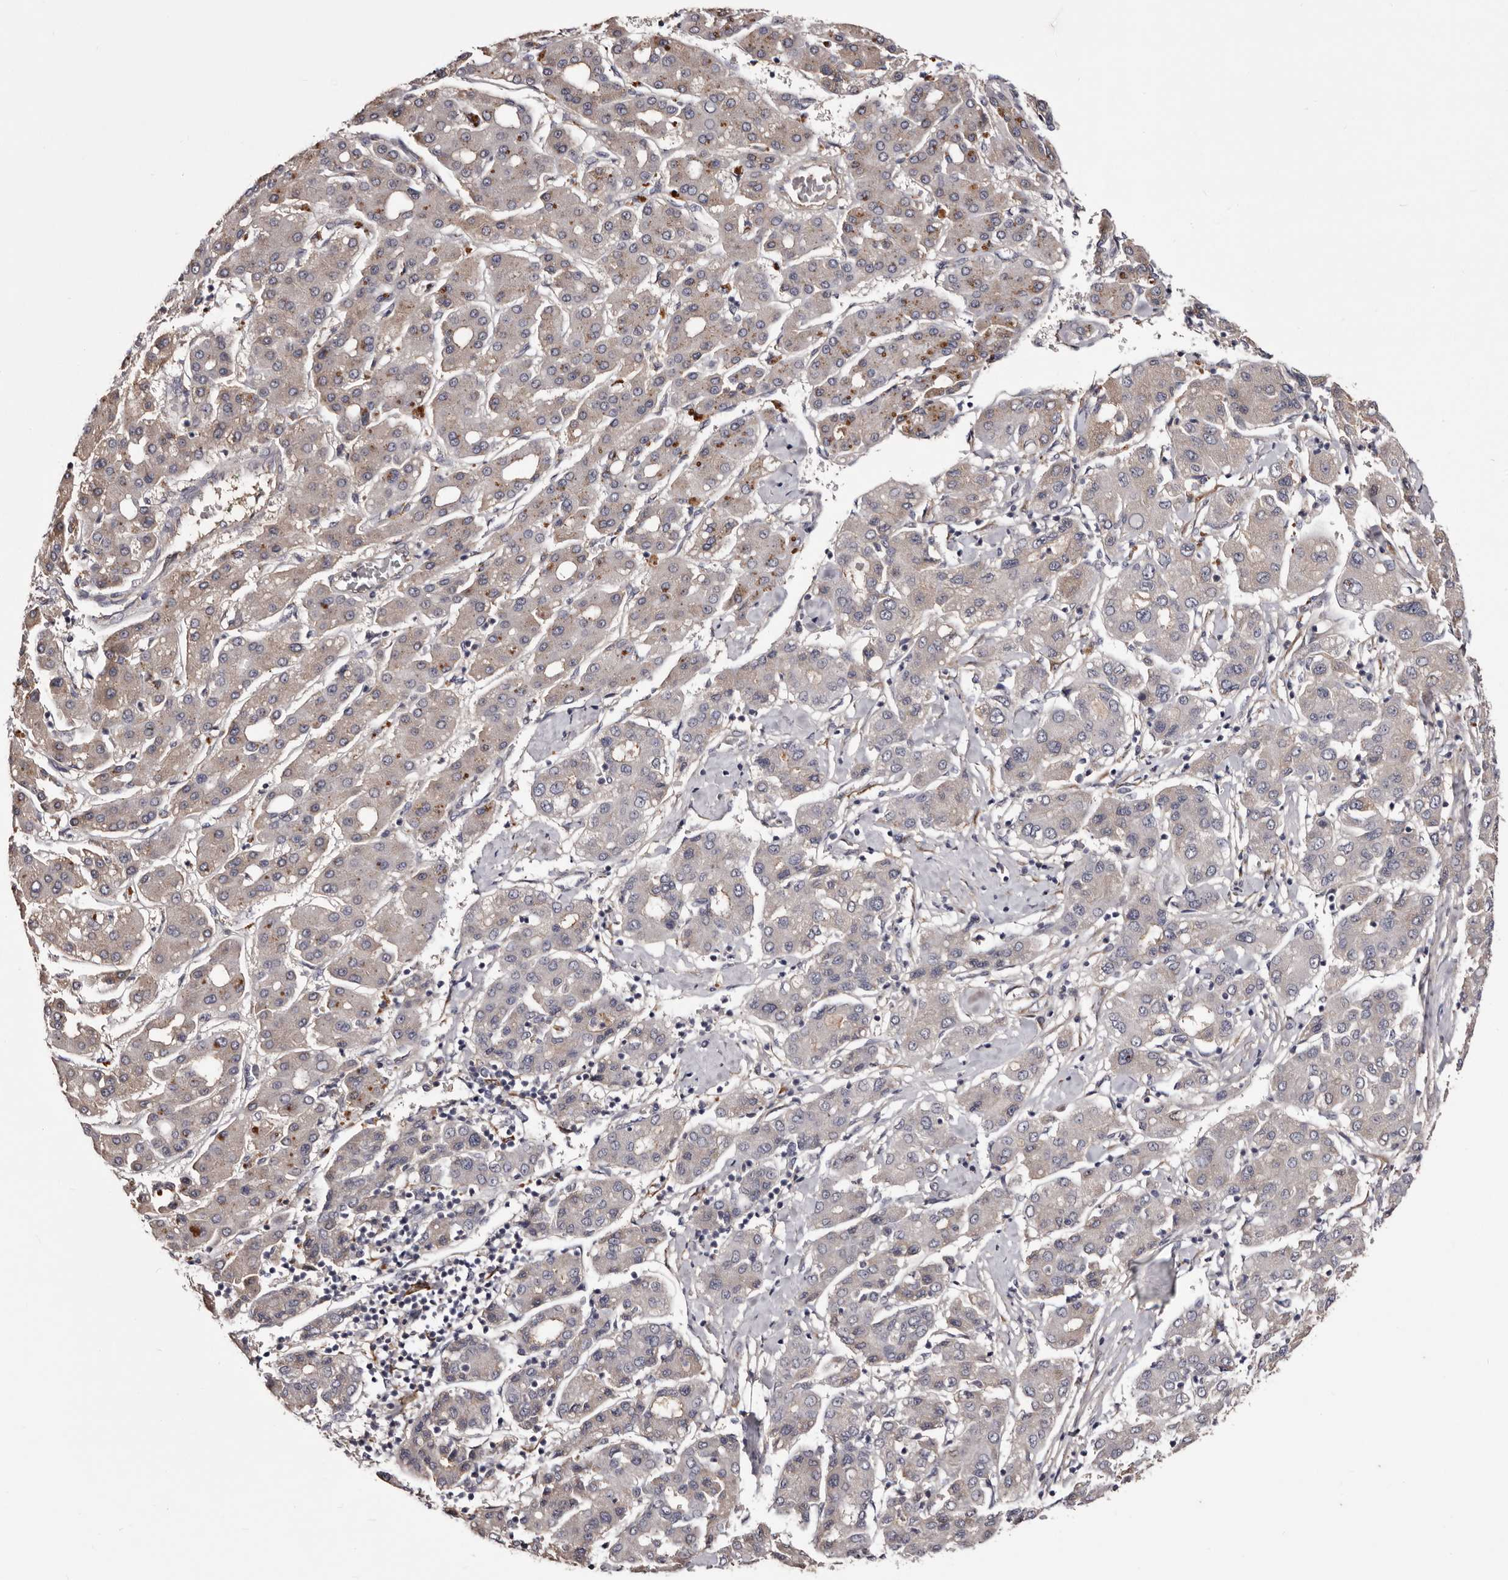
{"staining": {"intensity": "weak", "quantity": "25%-75%", "location": "cytoplasmic/membranous"}, "tissue": "liver cancer", "cell_type": "Tumor cells", "image_type": "cancer", "snomed": [{"axis": "morphology", "description": "Carcinoma, Hepatocellular, NOS"}, {"axis": "topography", "description": "Liver"}], "caption": "IHC histopathology image of neoplastic tissue: human liver hepatocellular carcinoma stained using immunohistochemistry reveals low levels of weak protein expression localized specifically in the cytoplasmic/membranous of tumor cells, appearing as a cytoplasmic/membranous brown color.", "gene": "CYP1B1", "patient": {"sex": "male", "age": 65}}